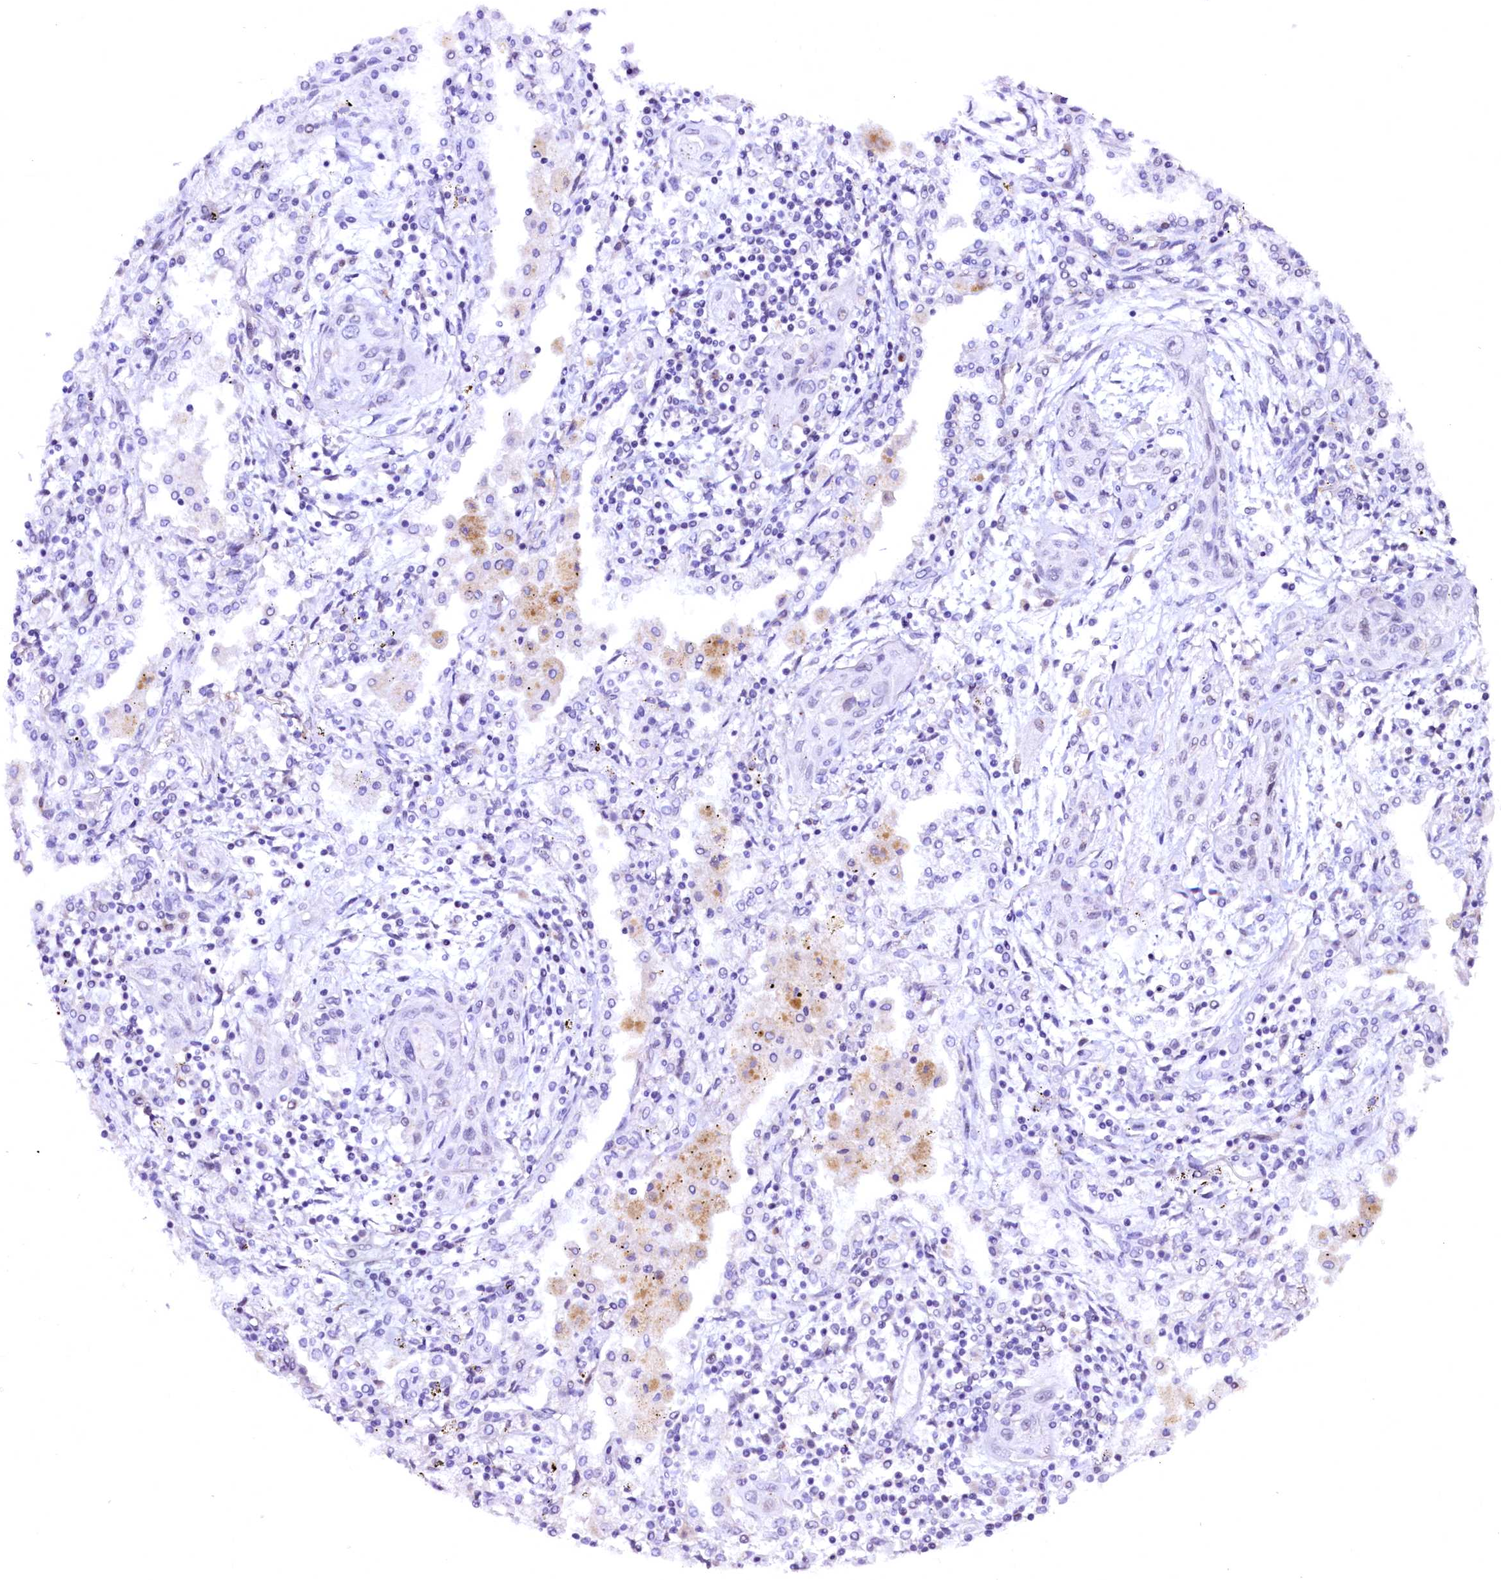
{"staining": {"intensity": "negative", "quantity": "none", "location": "none"}, "tissue": "lung cancer", "cell_type": "Tumor cells", "image_type": "cancer", "snomed": [{"axis": "morphology", "description": "Squamous cell carcinoma, NOS"}, {"axis": "topography", "description": "Lung"}], "caption": "An immunohistochemistry (IHC) photomicrograph of lung squamous cell carcinoma is shown. There is no staining in tumor cells of lung squamous cell carcinoma.", "gene": "NALF1", "patient": {"sex": "female", "age": 47}}